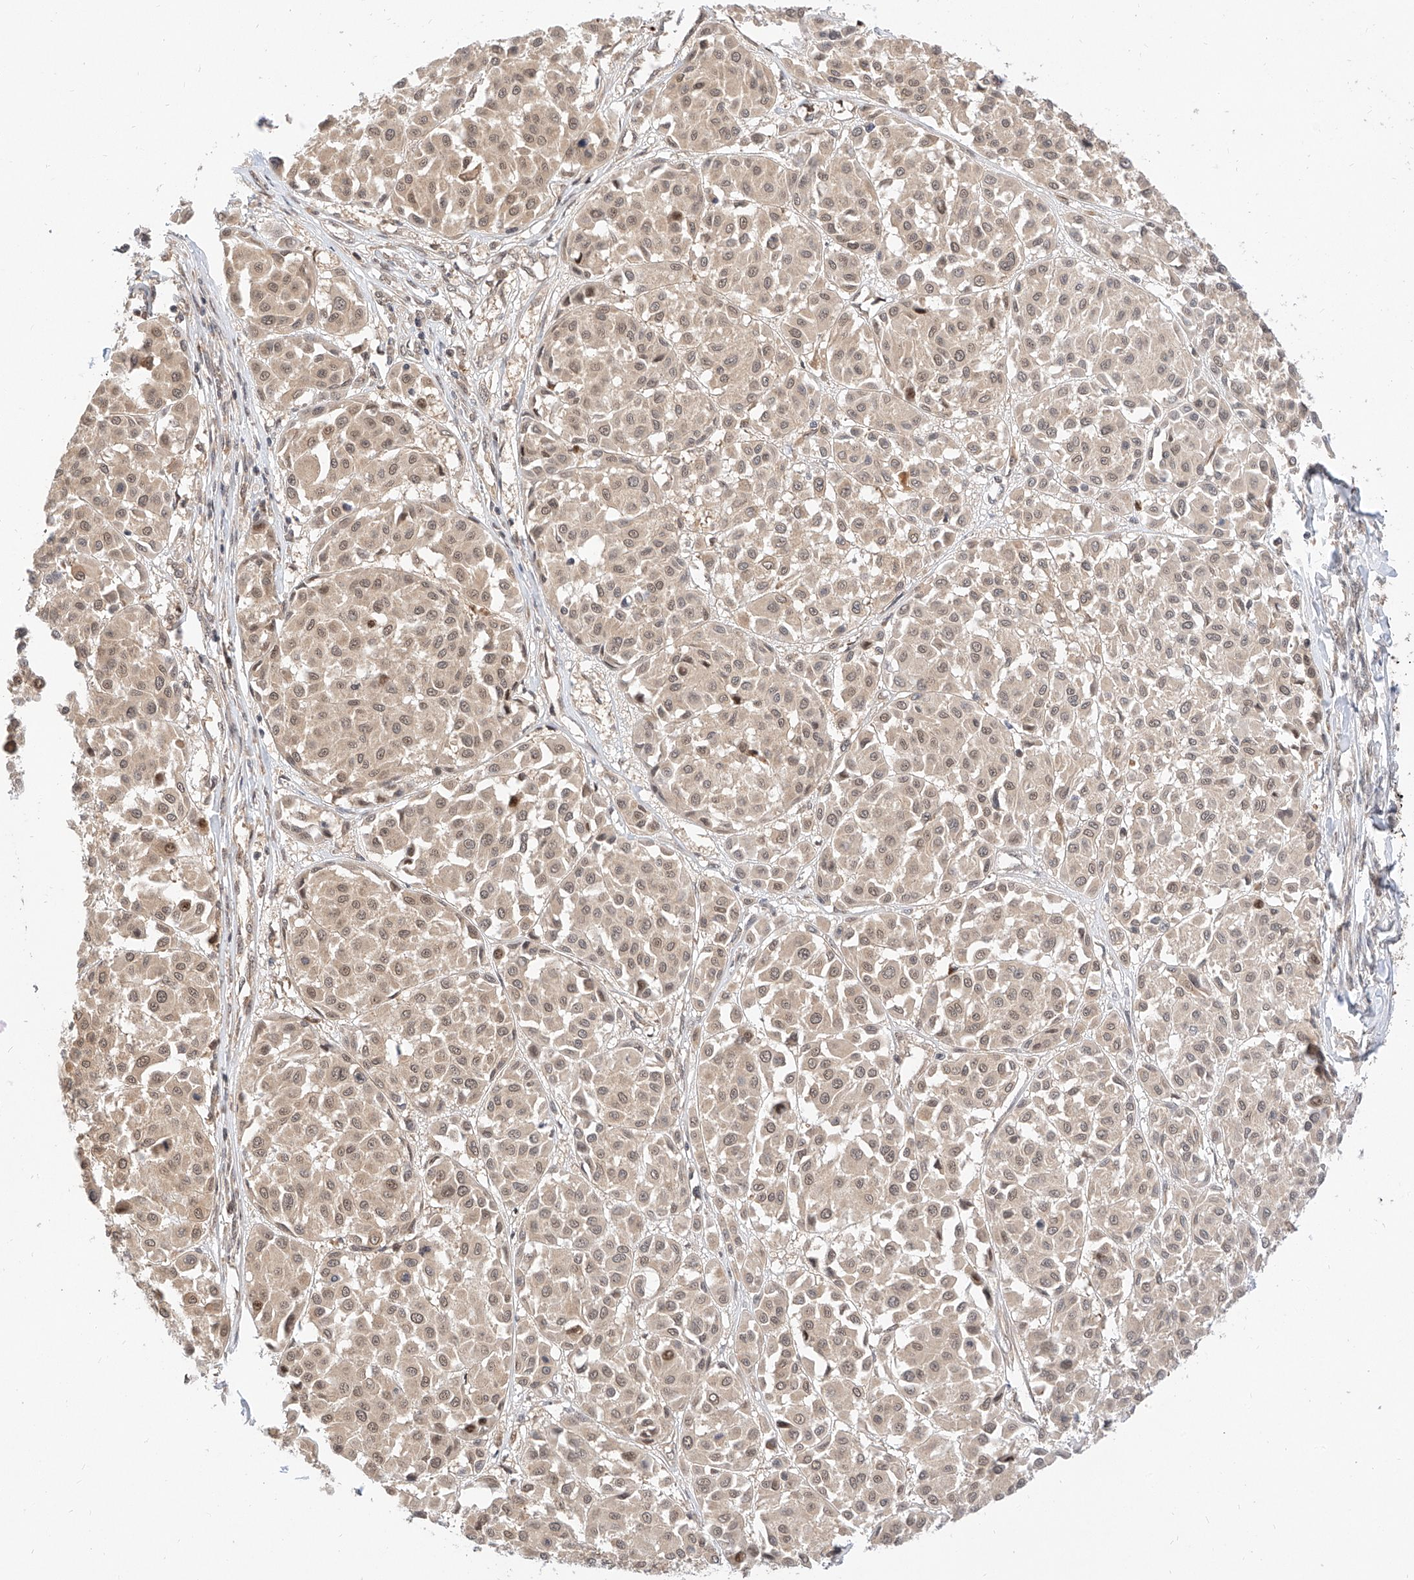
{"staining": {"intensity": "weak", "quantity": "<25%", "location": "cytoplasmic/membranous,nuclear"}, "tissue": "melanoma", "cell_type": "Tumor cells", "image_type": "cancer", "snomed": [{"axis": "morphology", "description": "Malignant melanoma, Metastatic site"}, {"axis": "topography", "description": "Soft tissue"}], "caption": "Immunohistochemical staining of human malignant melanoma (metastatic site) reveals no significant positivity in tumor cells.", "gene": "EIF4H", "patient": {"sex": "male", "age": 41}}